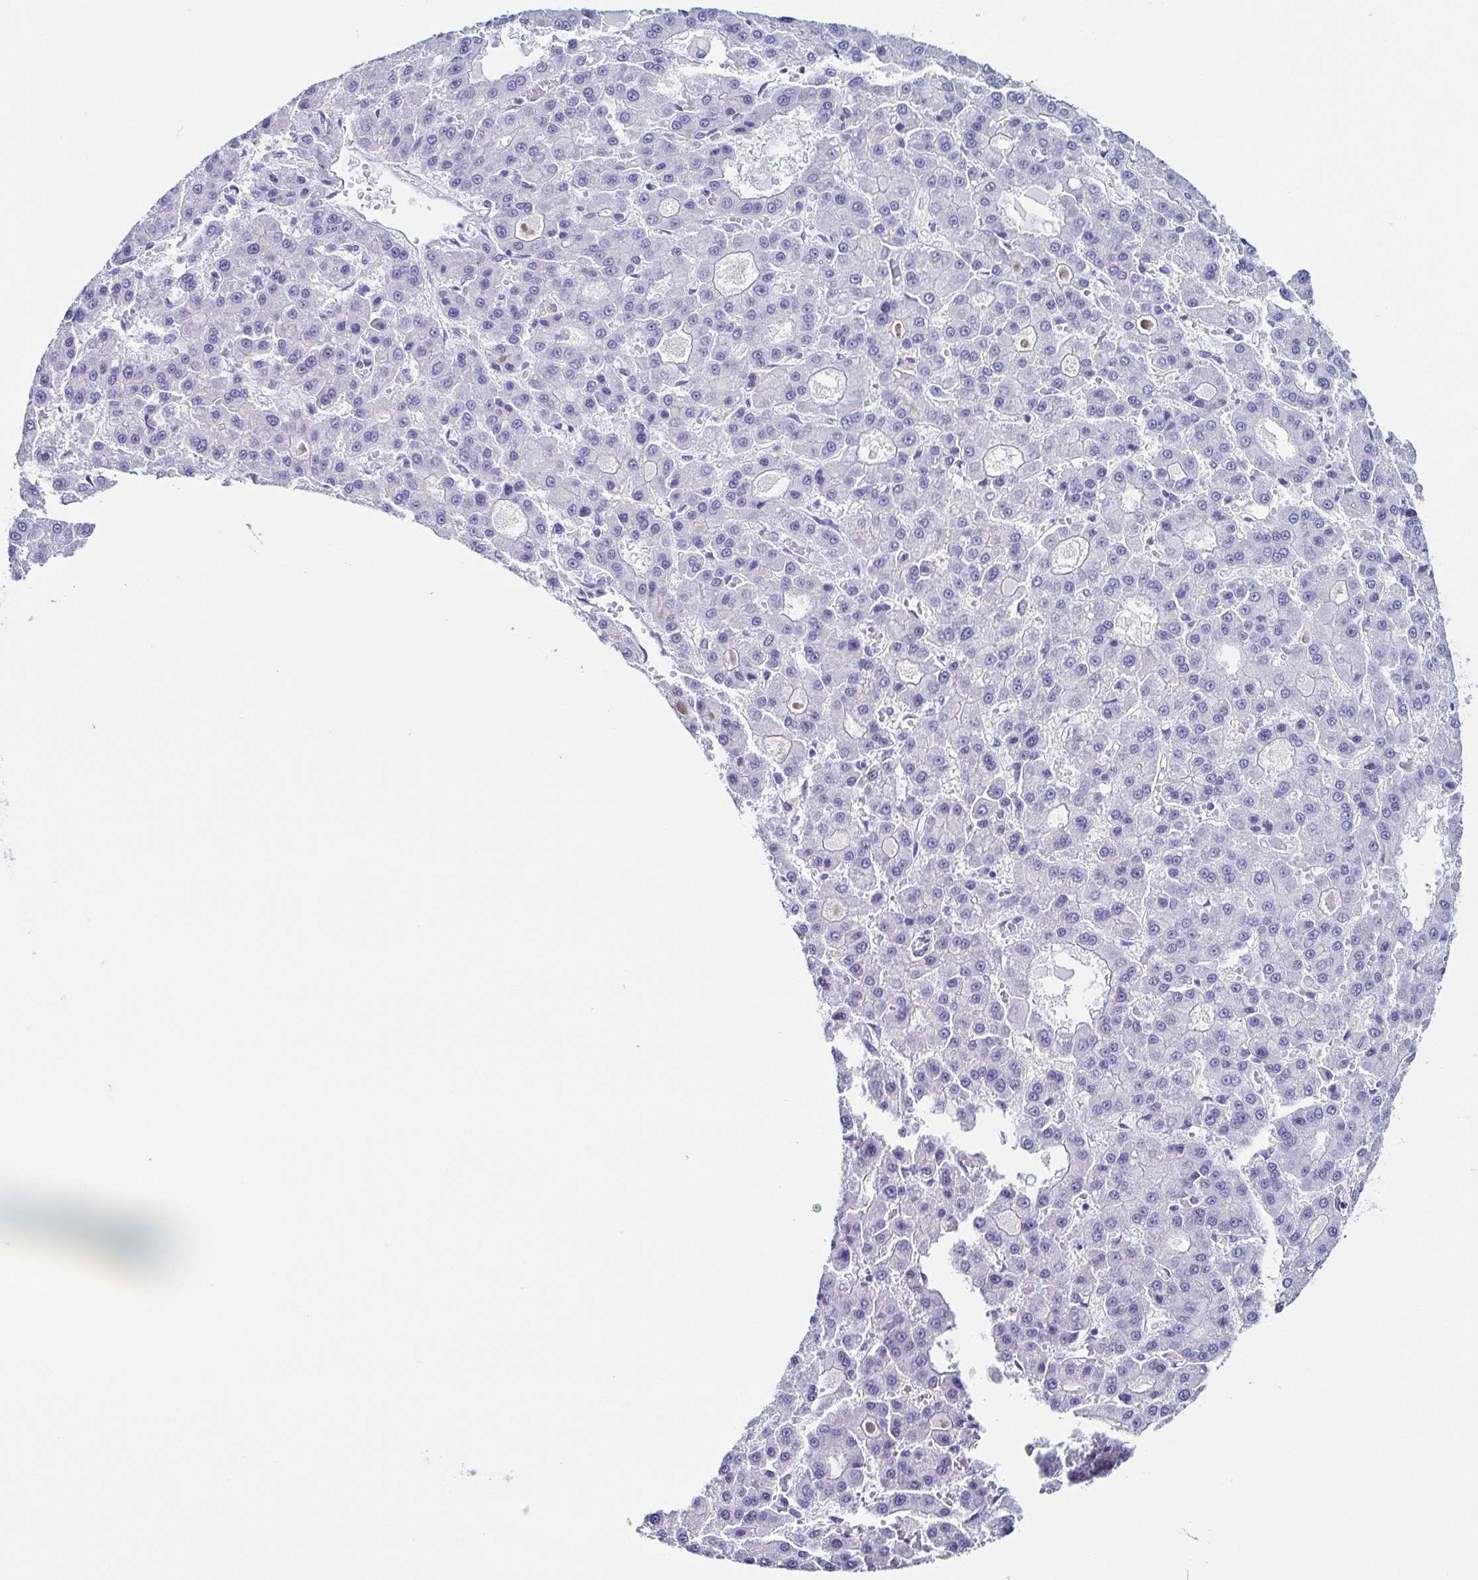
{"staining": {"intensity": "negative", "quantity": "none", "location": "none"}, "tissue": "liver cancer", "cell_type": "Tumor cells", "image_type": "cancer", "snomed": [{"axis": "morphology", "description": "Carcinoma, Hepatocellular, NOS"}, {"axis": "topography", "description": "Liver"}], "caption": "Immunohistochemistry (IHC) micrograph of human liver cancer stained for a protein (brown), which reveals no staining in tumor cells. (DAB immunohistochemistry with hematoxylin counter stain).", "gene": "TNNT2", "patient": {"sex": "male", "age": 70}}